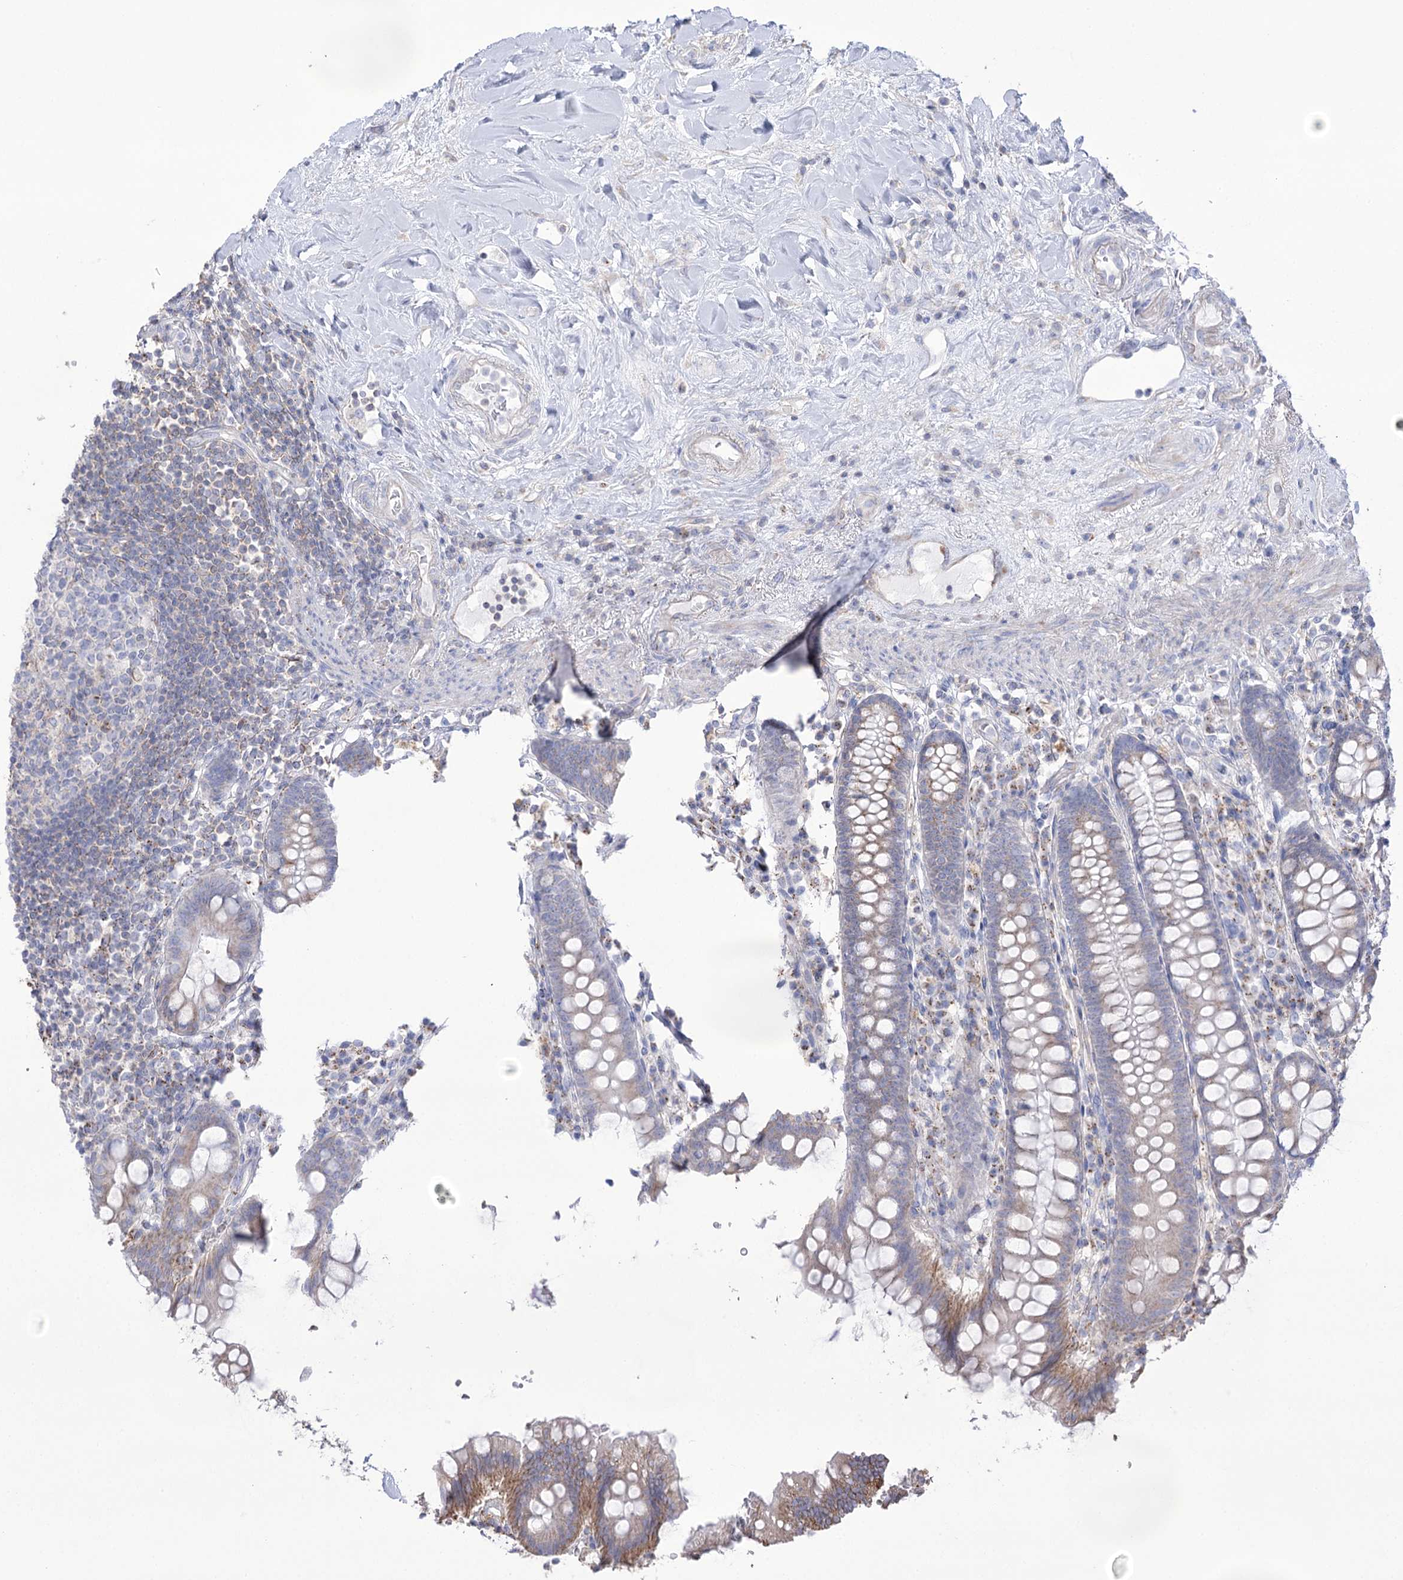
{"staining": {"intensity": "negative", "quantity": "none", "location": "none"}, "tissue": "colon", "cell_type": "Endothelial cells", "image_type": "normal", "snomed": [{"axis": "morphology", "description": "Normal tissue, NOS"}, {"axis": "topography", "description": "Colon"}], "caption": "This is an immunohistochemistry (IHC) histopathology image of unremarkable human colon. There is no positivity in endothelial cells.", "gene": "FAM216A", "patient": {"sex": "female", "age": 79}}